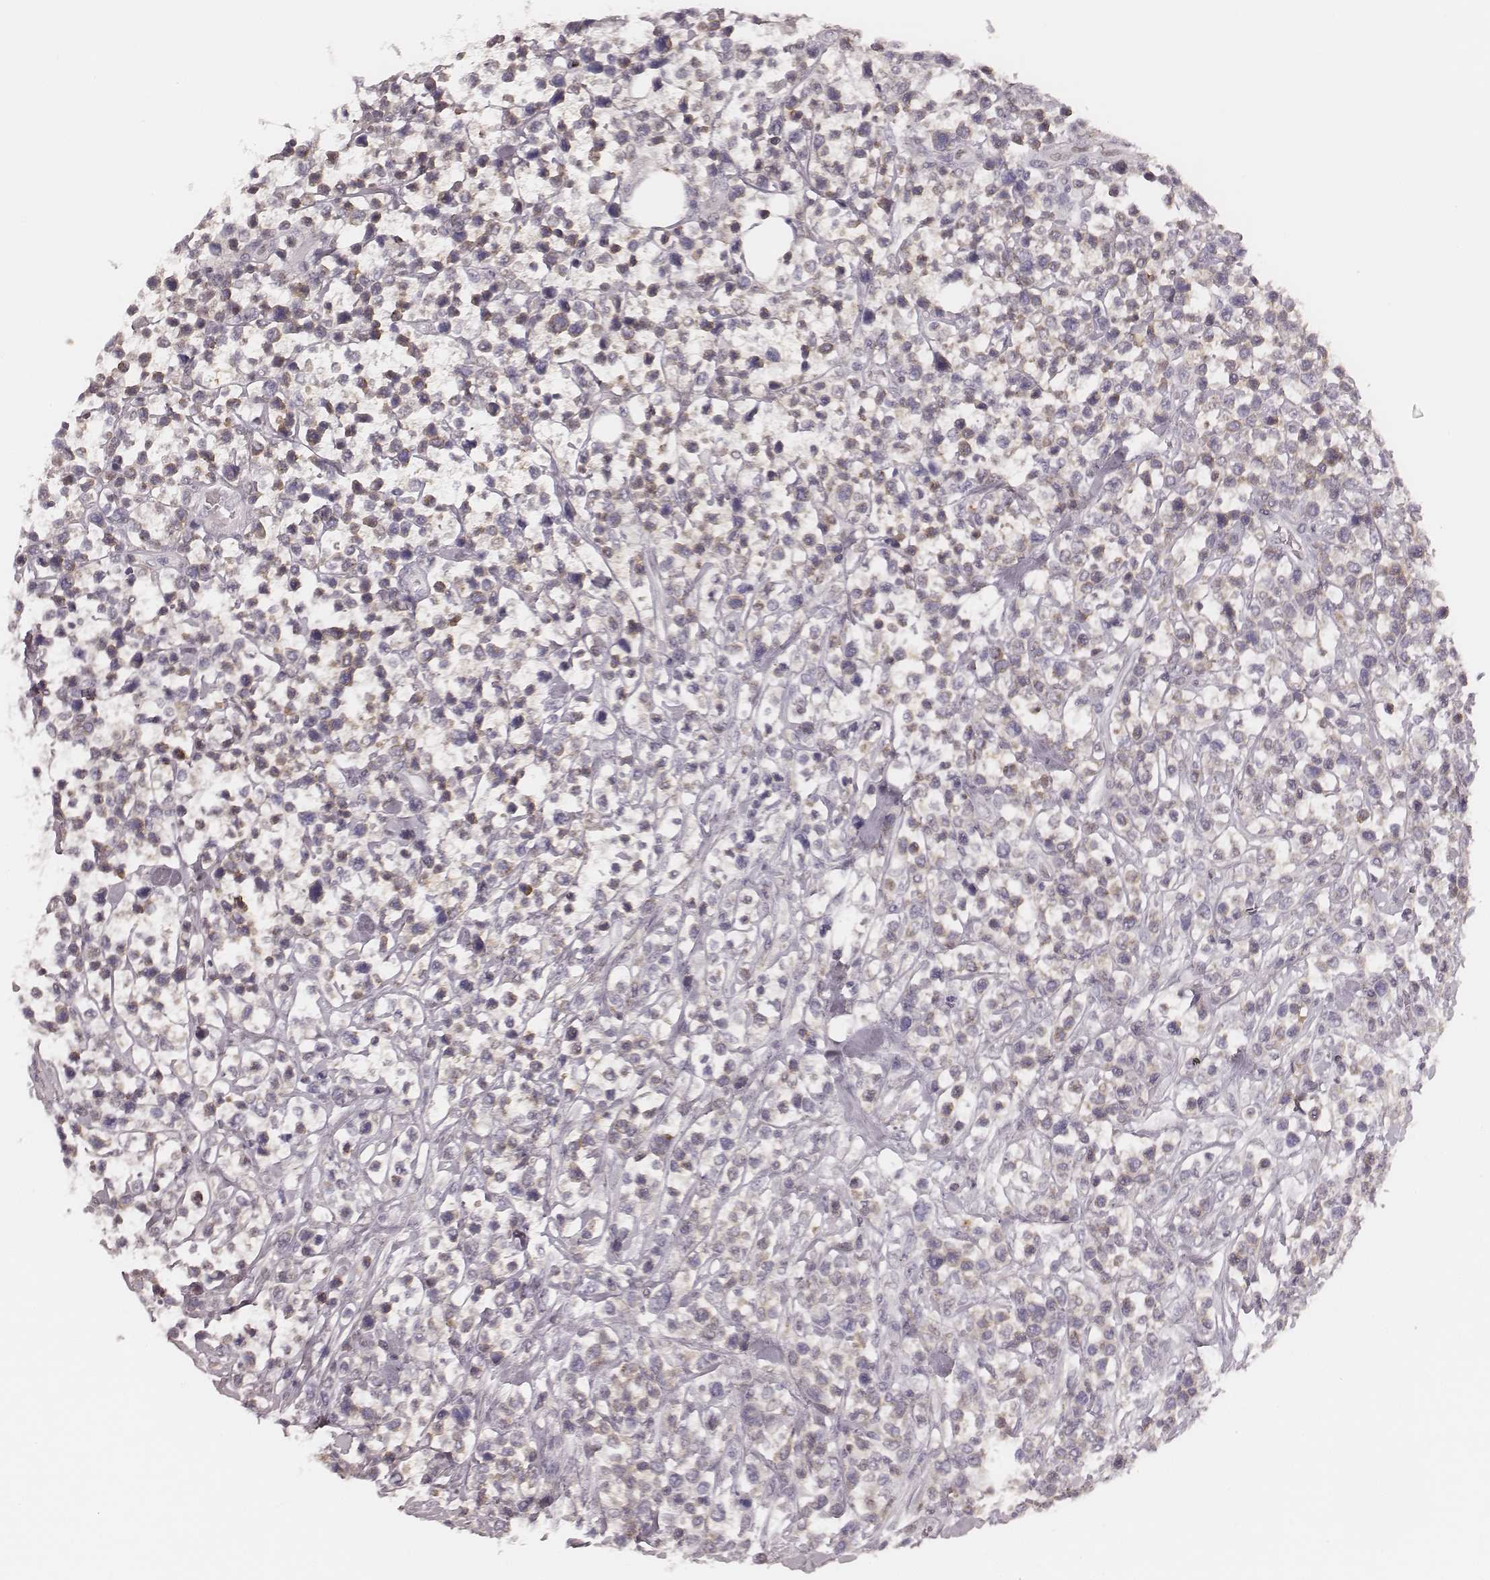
{"staining": {"intensity": "negative", "quantity": "none", "location": "none"}, "tissue": "lymphoma", "cell_type": "Tumor cells", "image_type": "cancer", "snomed": [{"axis": "morphology", "description": "Malignant lymphoma, non-Hodgkin's type, High grade"}, {"axis": "topography", "description": "Soft tissue"}], "caption": "Human high-grade malignant lymphoma, non-Hodgkin's type stained for a protein using IHC displays no positivity in tumor cells.", "gene": "MSX1", "patient": {"sex": "female", "age": 56}}